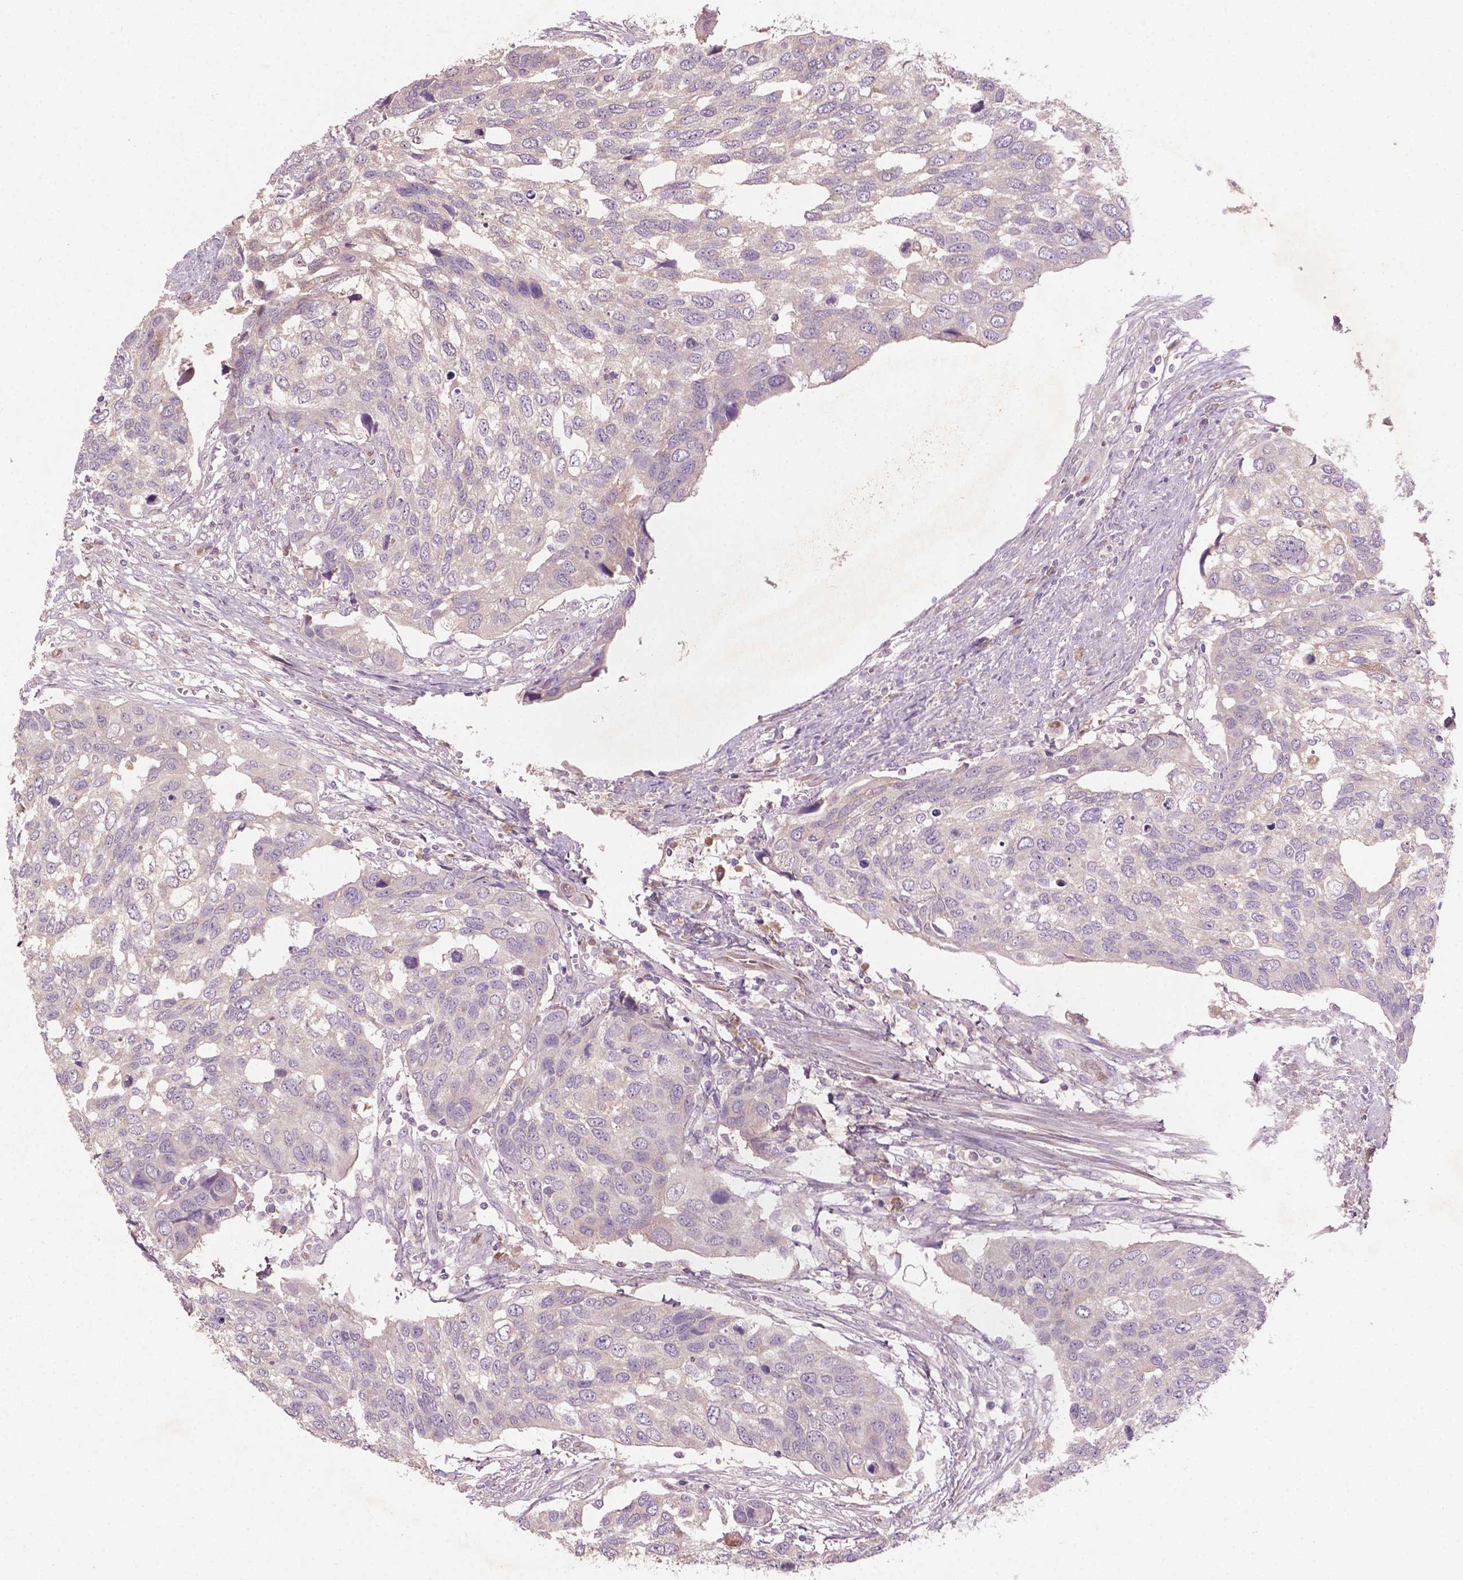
{"staining": {"intensity": "negative", "quantity": "none", "location": "none"}, "tissue": "urothelial cancer", "cell_type": "Tumor cells", "image_type": "cancer", "snomed": [{"axis": "morphology", "description": "Urothelial carcinoma, High grade"}, {"axis": "topography", "description": "Urinary bladder"}], "caption": "A histopathology image of urothelial cancer stained for a protein displays no brown staining in tumor cells. (Stains: DAB (3,3'-diaminobenzidine) immunohistochemistry with hematoxylin counter stain, Microscopy: brightfield microscopy at high magnification).", "gene": "SOX17", "patient": {"sex": "male", "age": 60}}